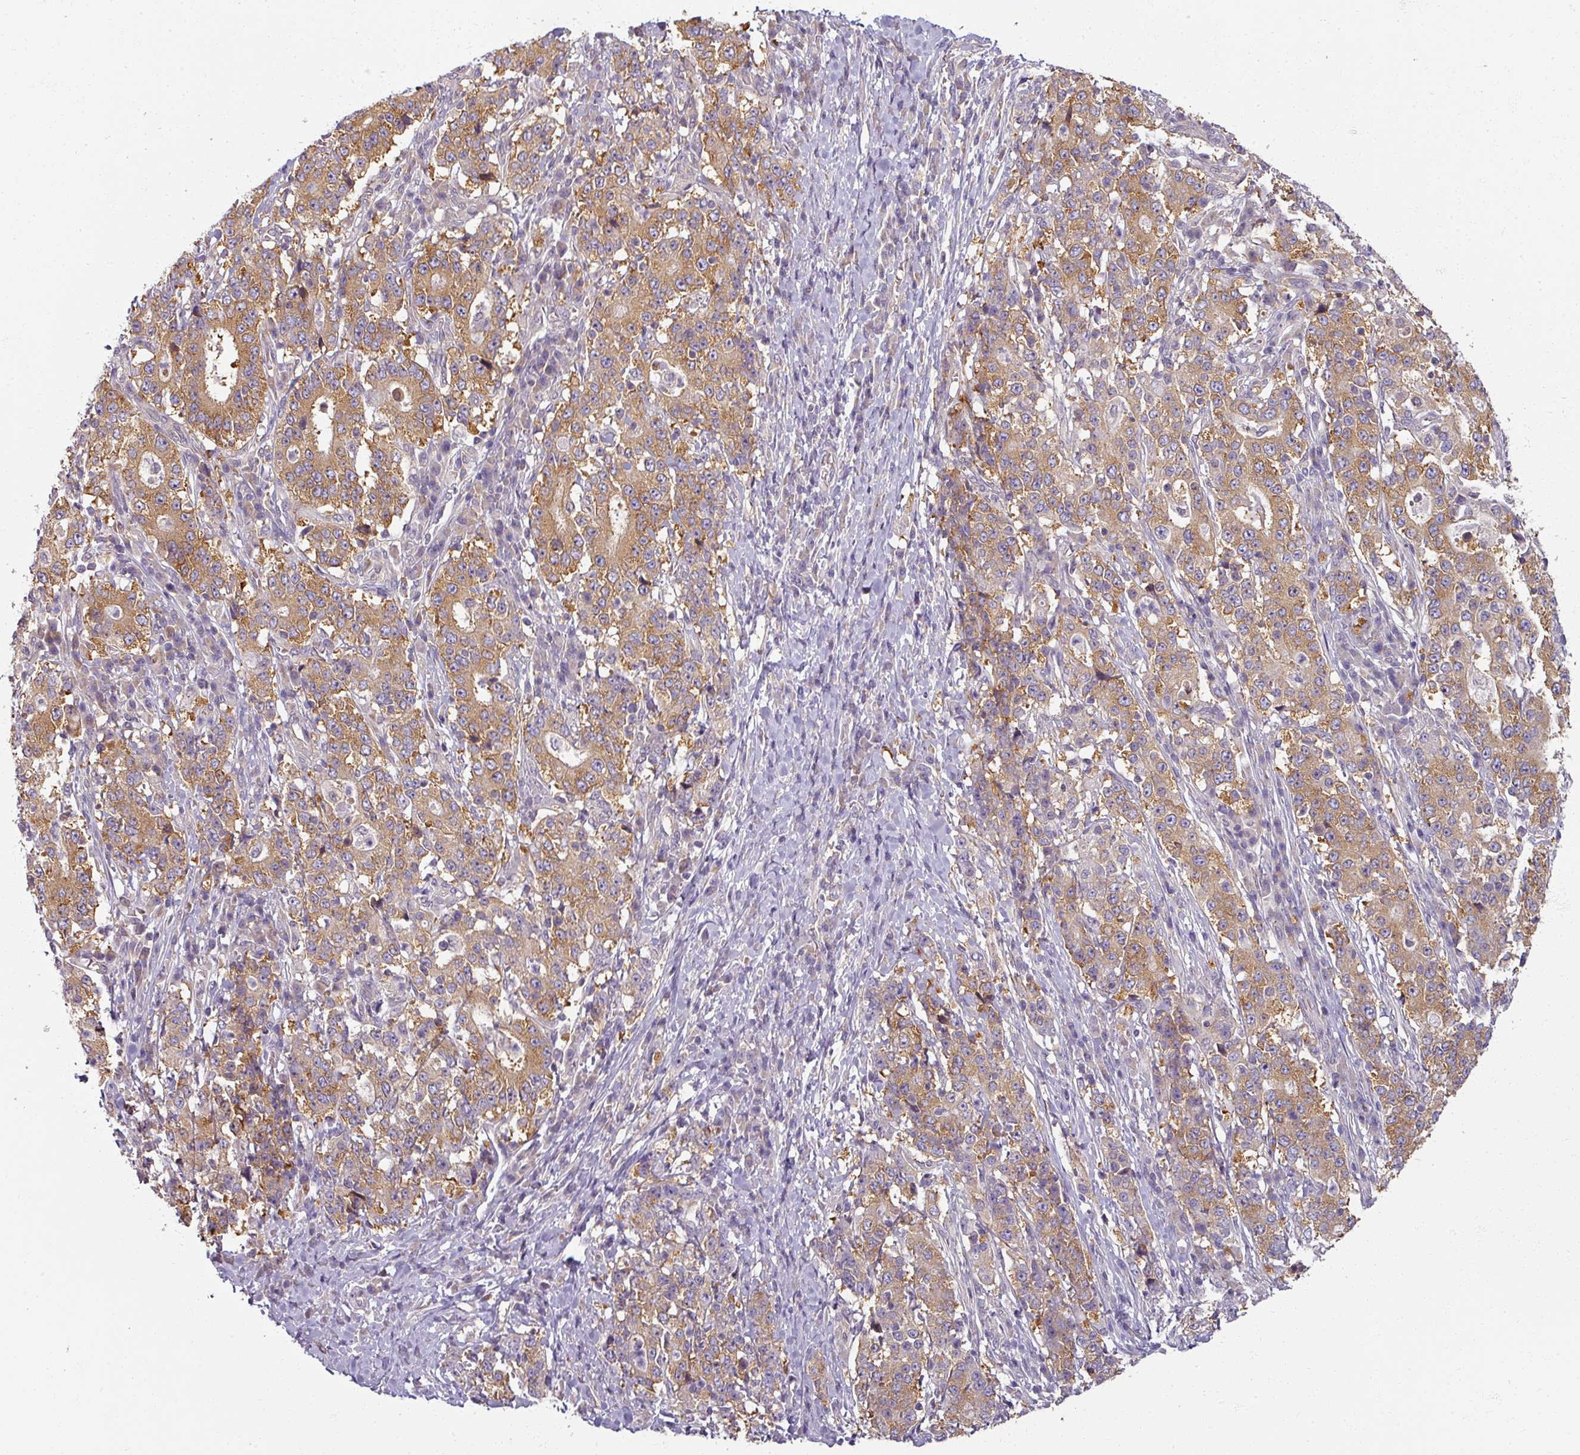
{"staining": {"intensity": "moderate", "quantity": ">75%", "location": "cytoplasmic/membranous"}, "tissue": "stomach cancer", "cell_type": "Tumor cells", "image_type": "cancer", "snomed": [{"axis": "morphology", "description": "Normal tissue, NOS"}, {"axis": "morphology", "description": "Adenocarcinoma, NOS"}, {"axis": "topography", "description": "Stomach, upper"}, {"axis": "topography", "description": "Stomach"}], "caption": "A micrograph of human adenocarcinoma (stomach) stained for a protein shows moderate cytoplasmic/membranous brown staining in tumor cells.", "gene": "AGPAT4", "patient": {"sex": "male", "age": 59}}